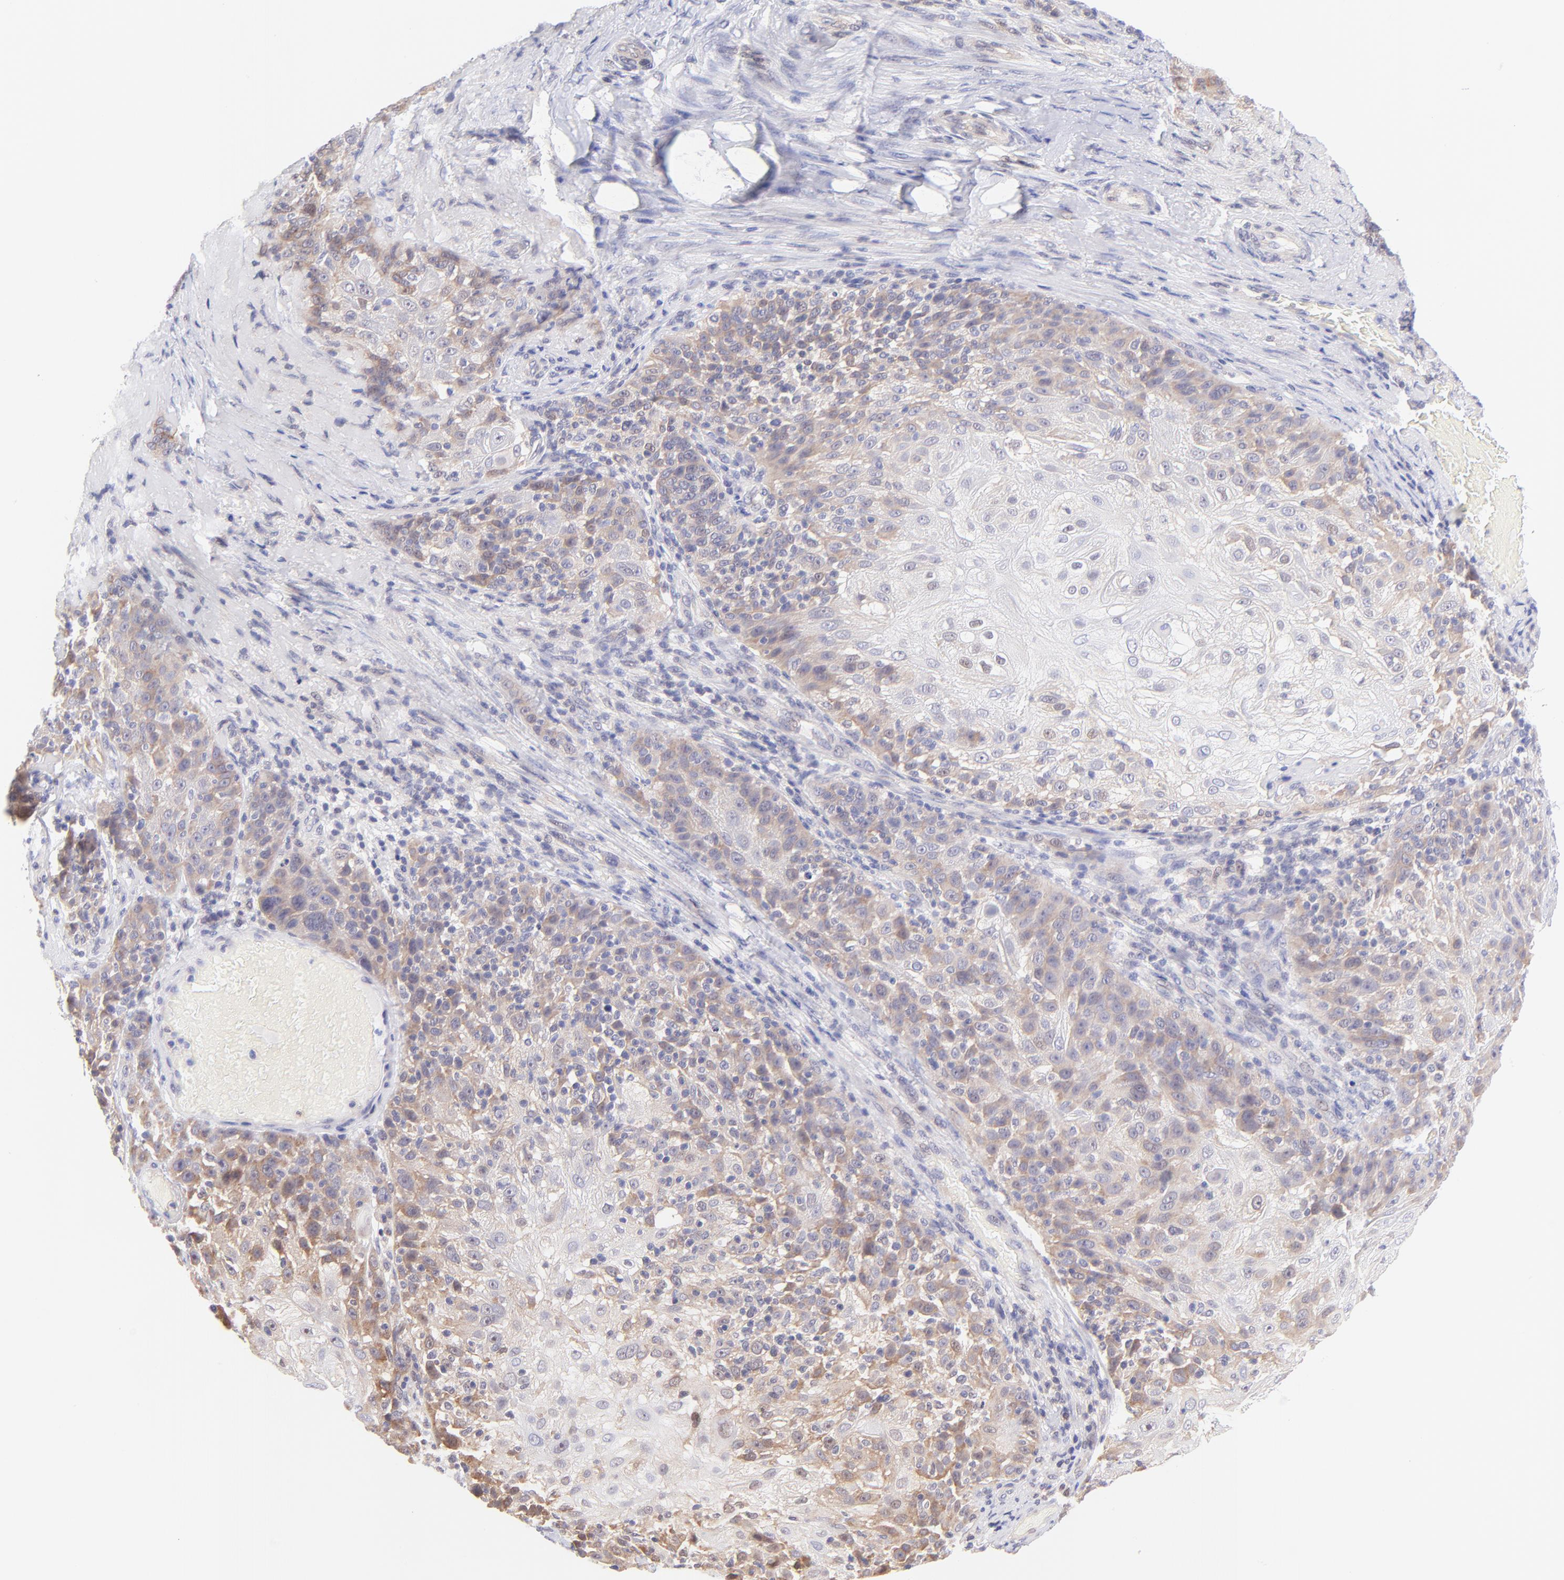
{"staining": {"intensity": "moderate", "quantity": "<25%", "location": "cytoplasmic/membranous"}, "tissue": "skin cancer", "cell_type": "Tumor cells", "image_type": "cancer", "snomed": [{"axis": "morphology", "description": "Normal tissue, NOS"}, {"axis": "morphology", "description": "Squamous cell carcinoma, NOS"}, {"axis": "topography", "description": "Skin"}], "caption": "A high-resolution photomicrograph shows IHC staining of skin squamous cell carcinoma, which demonstrates moderate cytoplasmic/membranous positivity in about <25% of tumor cells.", "gene": "PBDC1", "patient": {"sex": "female", "age": 83}}